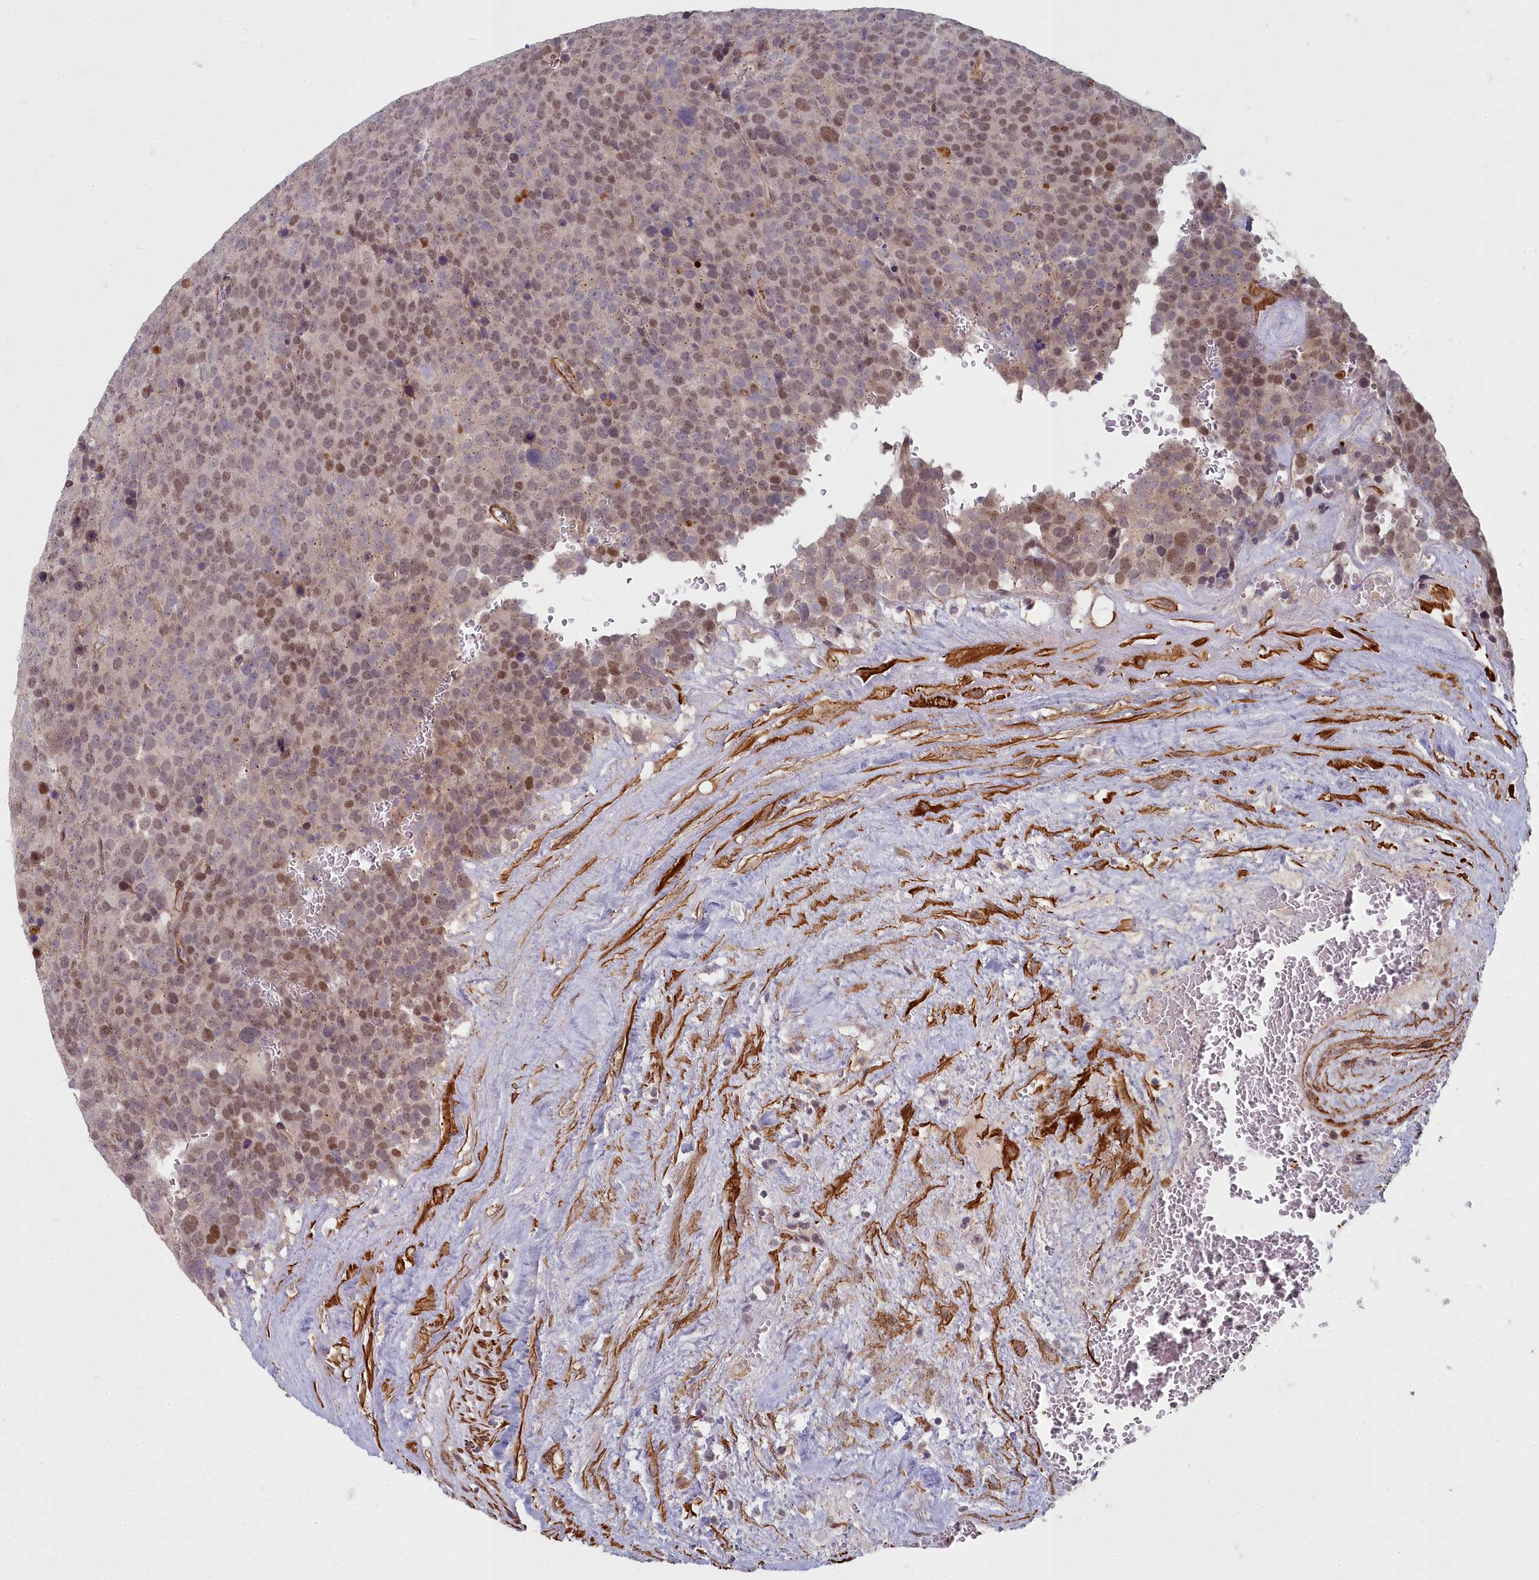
{"staining": {"intensity": "moderate", "quantity": "<25%", "location": "nuclear"}, "tissue": "testis cancer", "cell_type": "Tumor cells", "image_type": "cancer", "snomed": [{"axis": "morphology", "description": "Seminoma, NOS"}, {"axis": "topography", "description": "Testis"}], "caption": "Brown immunohistochemical staining in human seminoma (testis) demonstrates moderate nuclear staining in about <25% of tumor cells. (brown staining indicates protein expression, while blue staining denotes nuclei).", "gene": "ZNF626", "patient": {"sex": "male", "age": 71}}